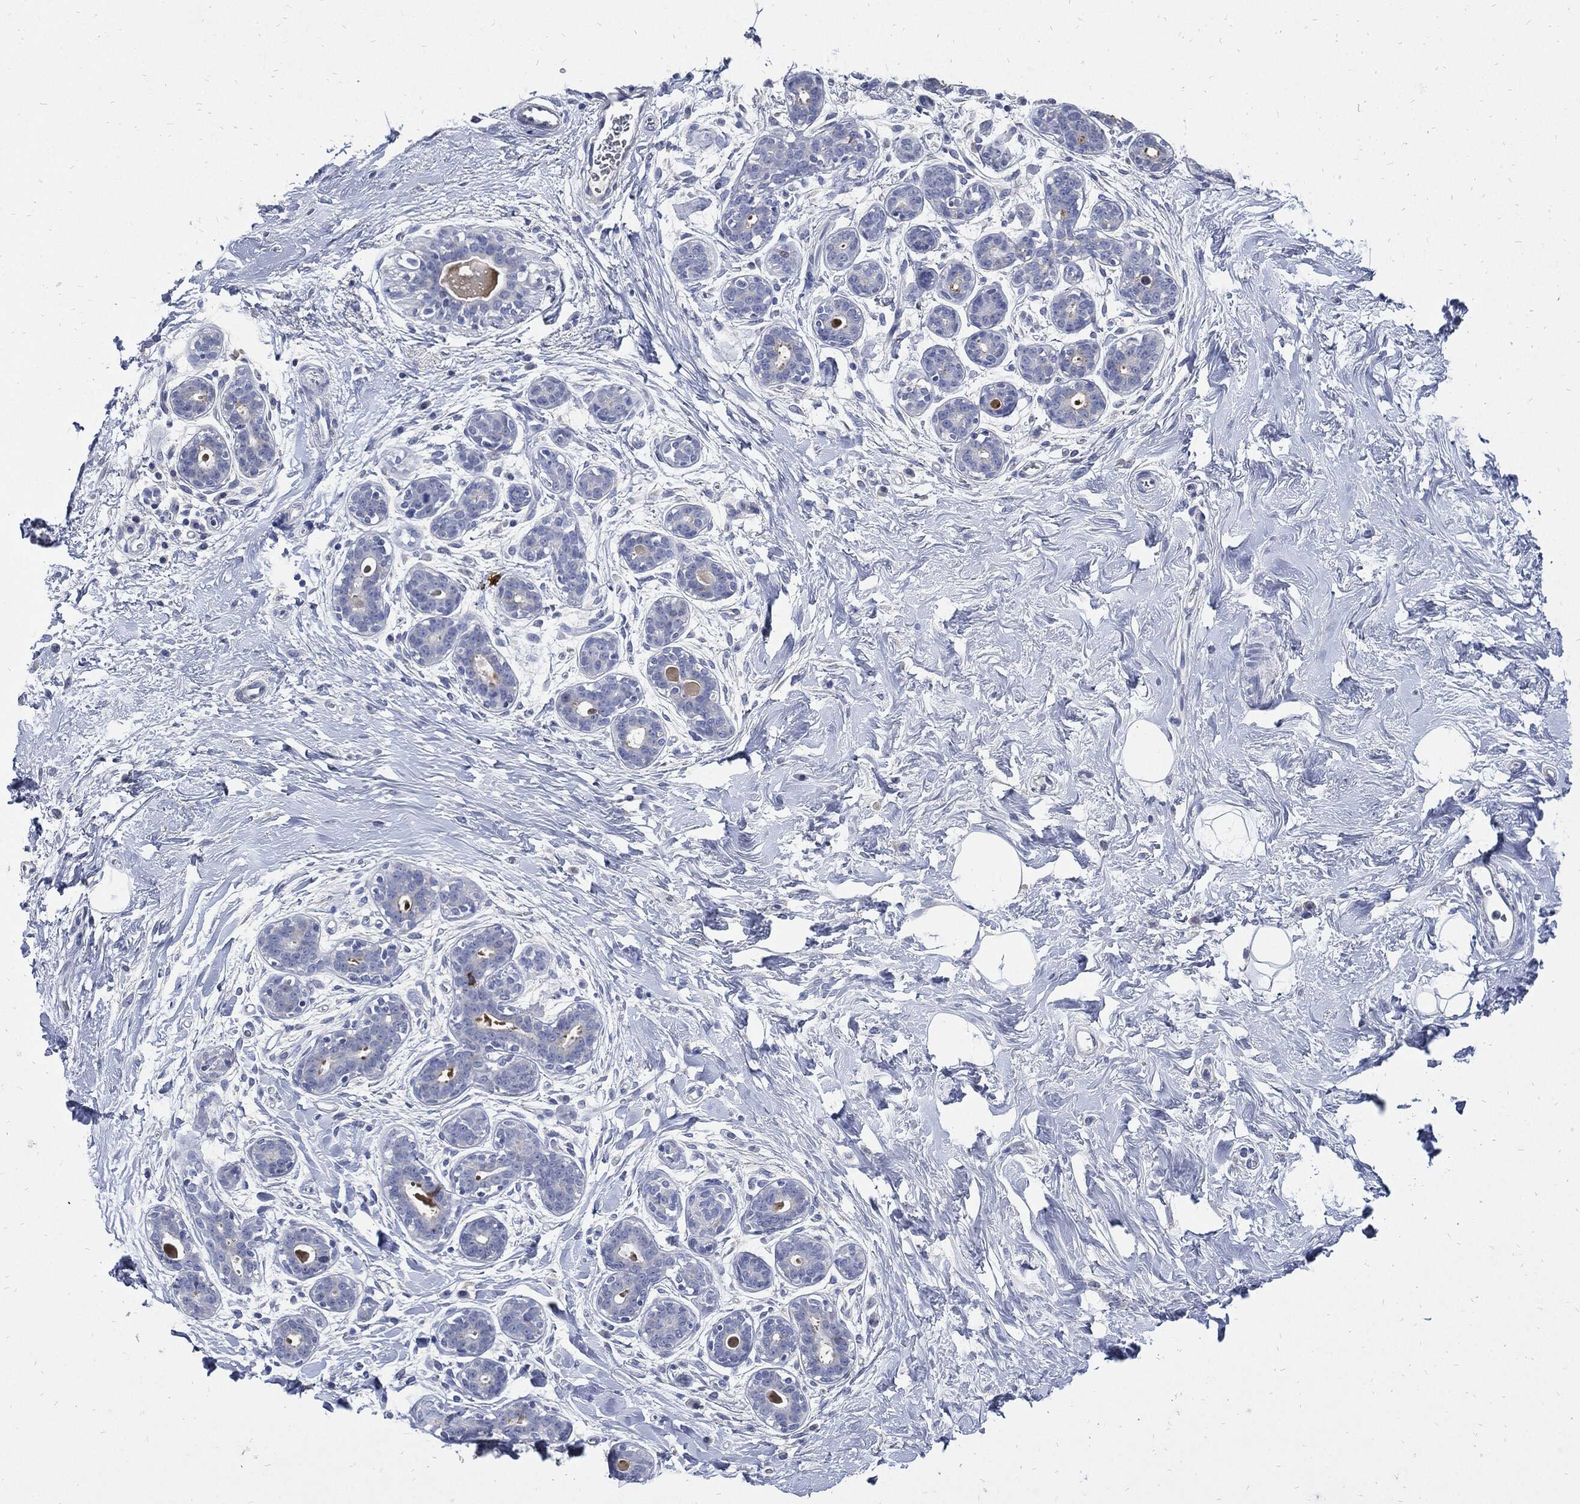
{"staining": {"intensity": "negative", "quantity": "none", "location": "none"}, "tissue": "breast", "cell_type": "Adipocytes", "image_type": "normal", "snomed": [{"axis": "morphology", "description": "Normal tissue, NOS"}, {"axis": "topography", "description": "Breast"}], "caption": "The photomicrograph exhibits no staining of adipocytes in normal breast.", "gene": "CPE", "patient": {"sex": "female", "age": 43}}